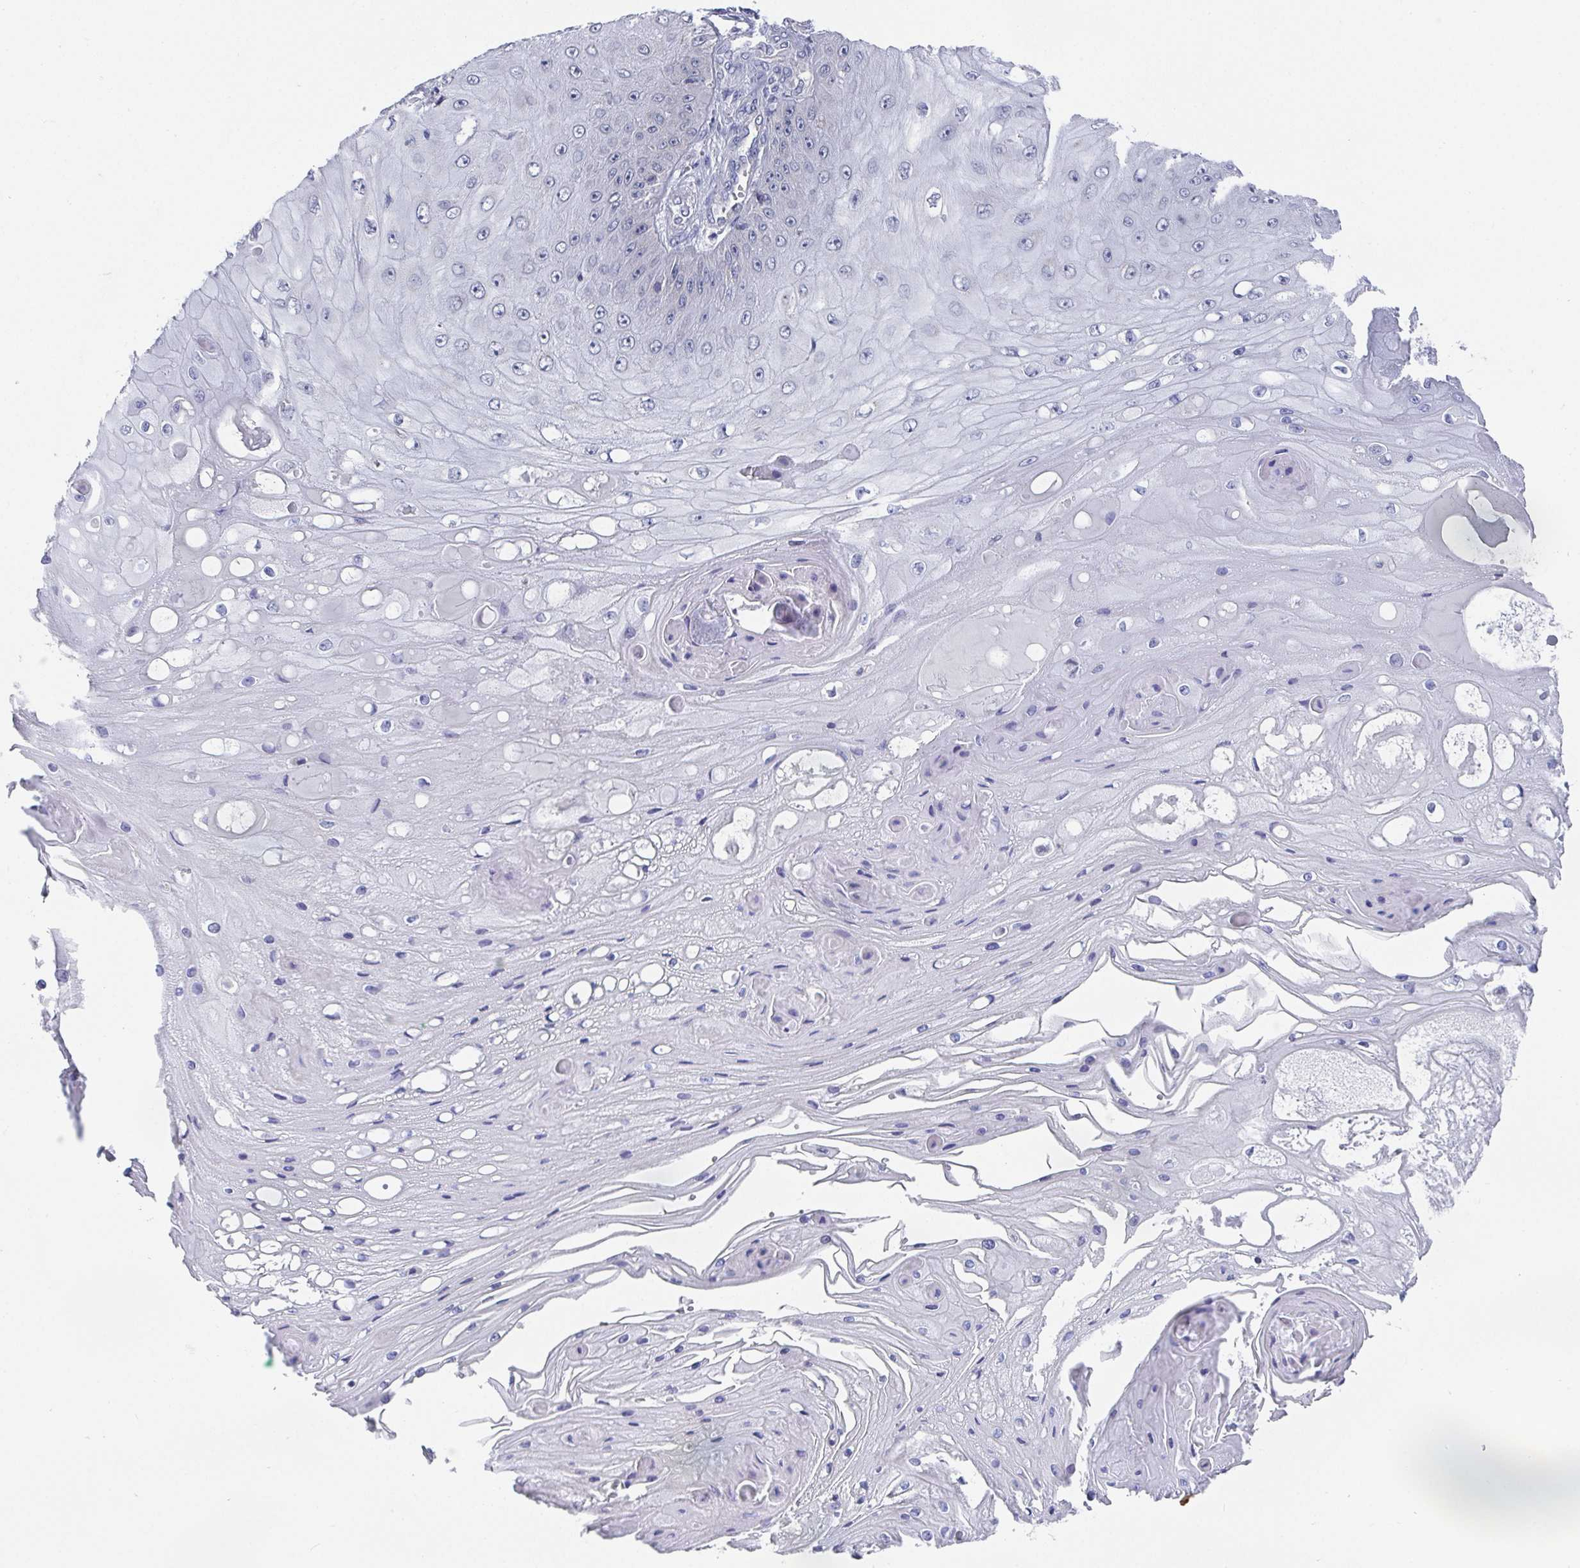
{"staining": {"intensity": "negative", "quantity": "none", "location": "none"}, "tissue": "skin cancer", "cell_type": "Tumor cells", "image_type": "cancer", "snomed": [{"axis": "morphology", "description": "Squamous cell carcinoma, NOS"}, {"axis": "topography", "description": "Skin"}], "caption": "Squamous cell carcinoma (skin) was stained to show a protein in brown. There is no significant expression in tumor cells.", "gene": "ATP5F1C", "patient": {"sex": "male", "age": 70}}